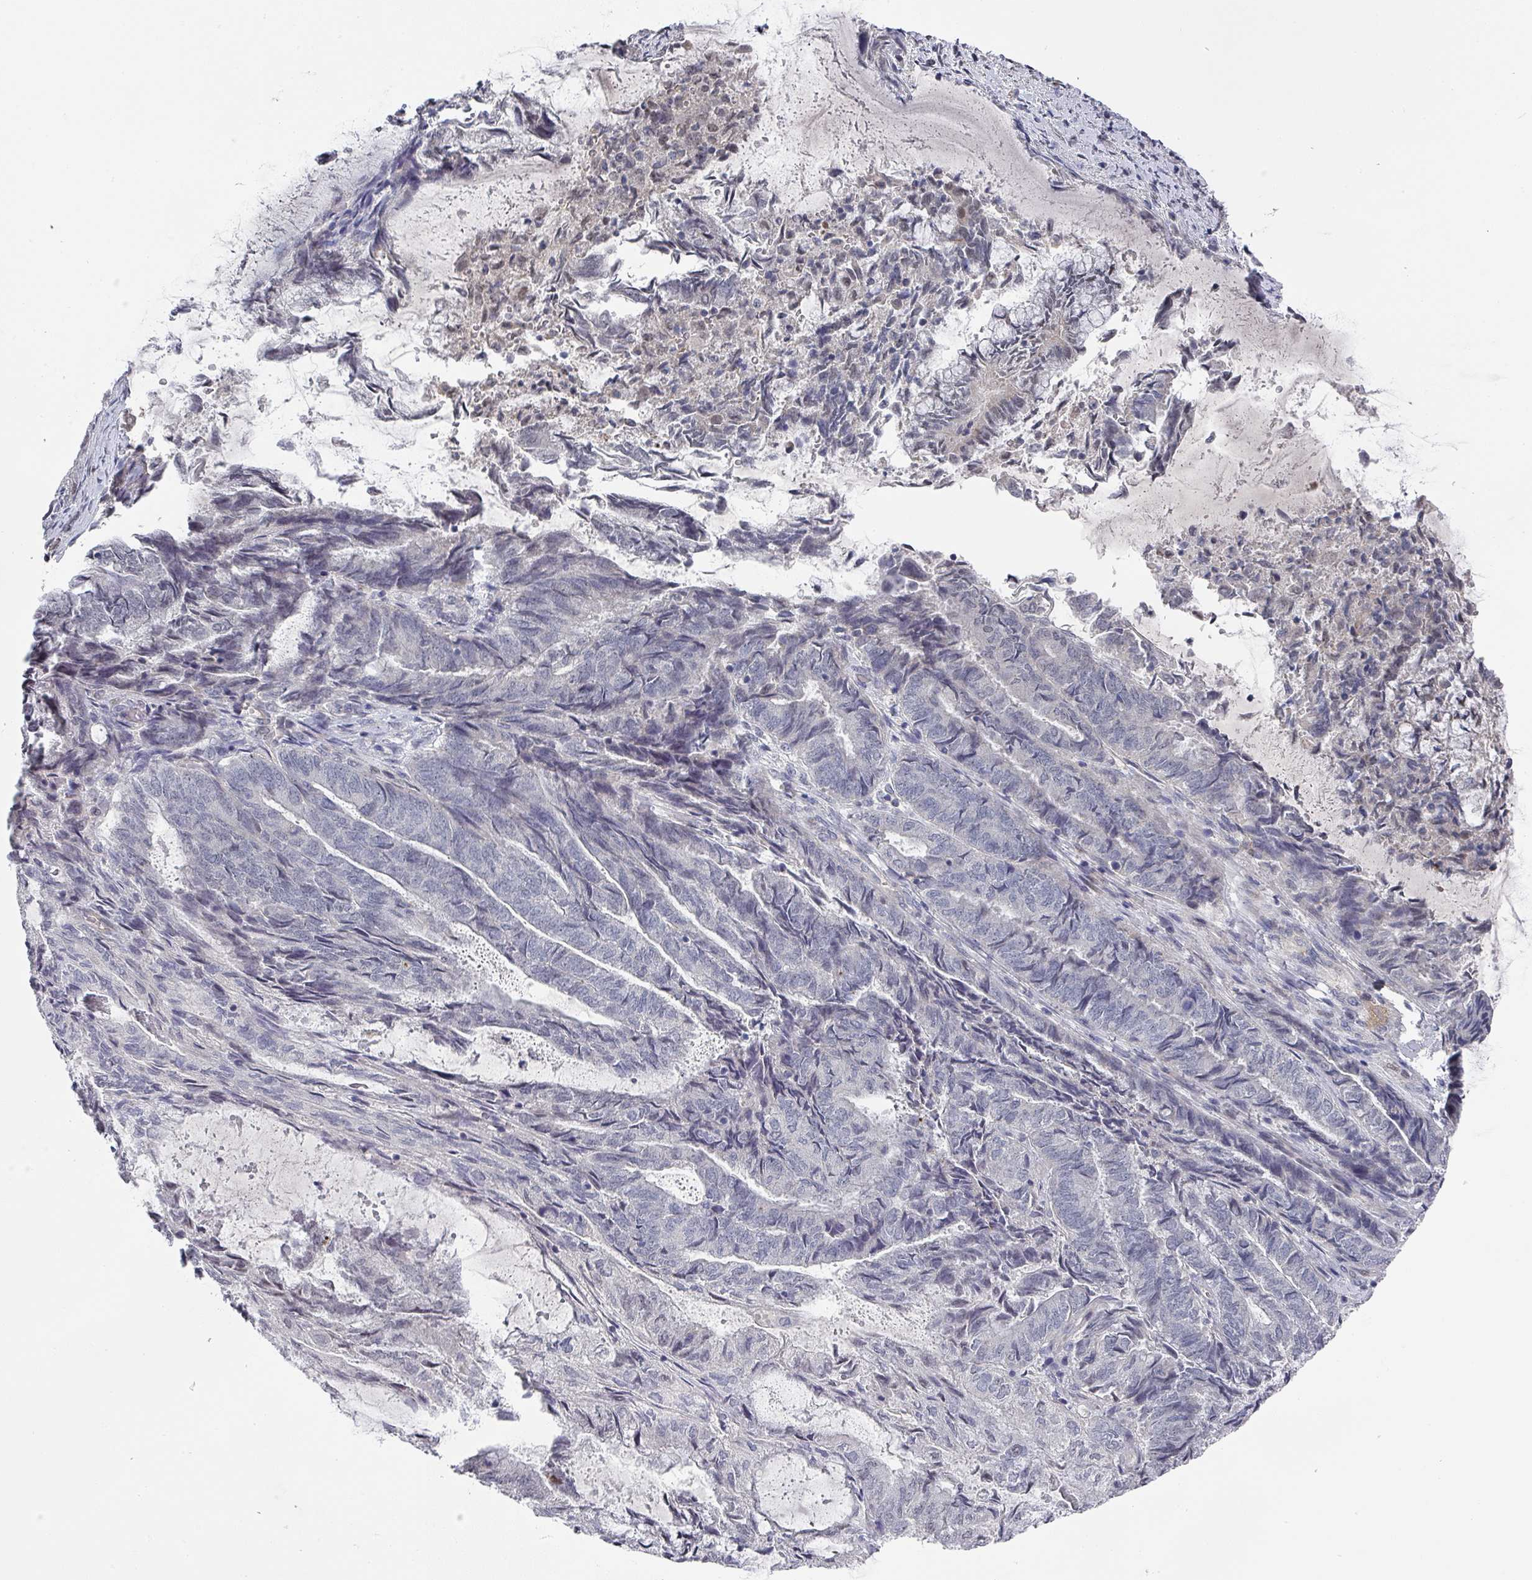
{"staining": {"intensity": "negative", "quantity": "none", "location": "none"}, "tissue": "endometrial cancer", "cell_type": "Tumor cells", "image_type": "cancer", "snomed": [{"axis": "morphology", "description": "Adenocarcinoma, NOS"}, {"axis": "topography", "description": "Endometrium"}], "caption": "A high-resolution image shows IHC staining of endometrial adenocarcinoma, which exhibits no significant expression in tumor cells.", "gene": "ZNF654", "patient": {"sex": "female", "age": 80}}